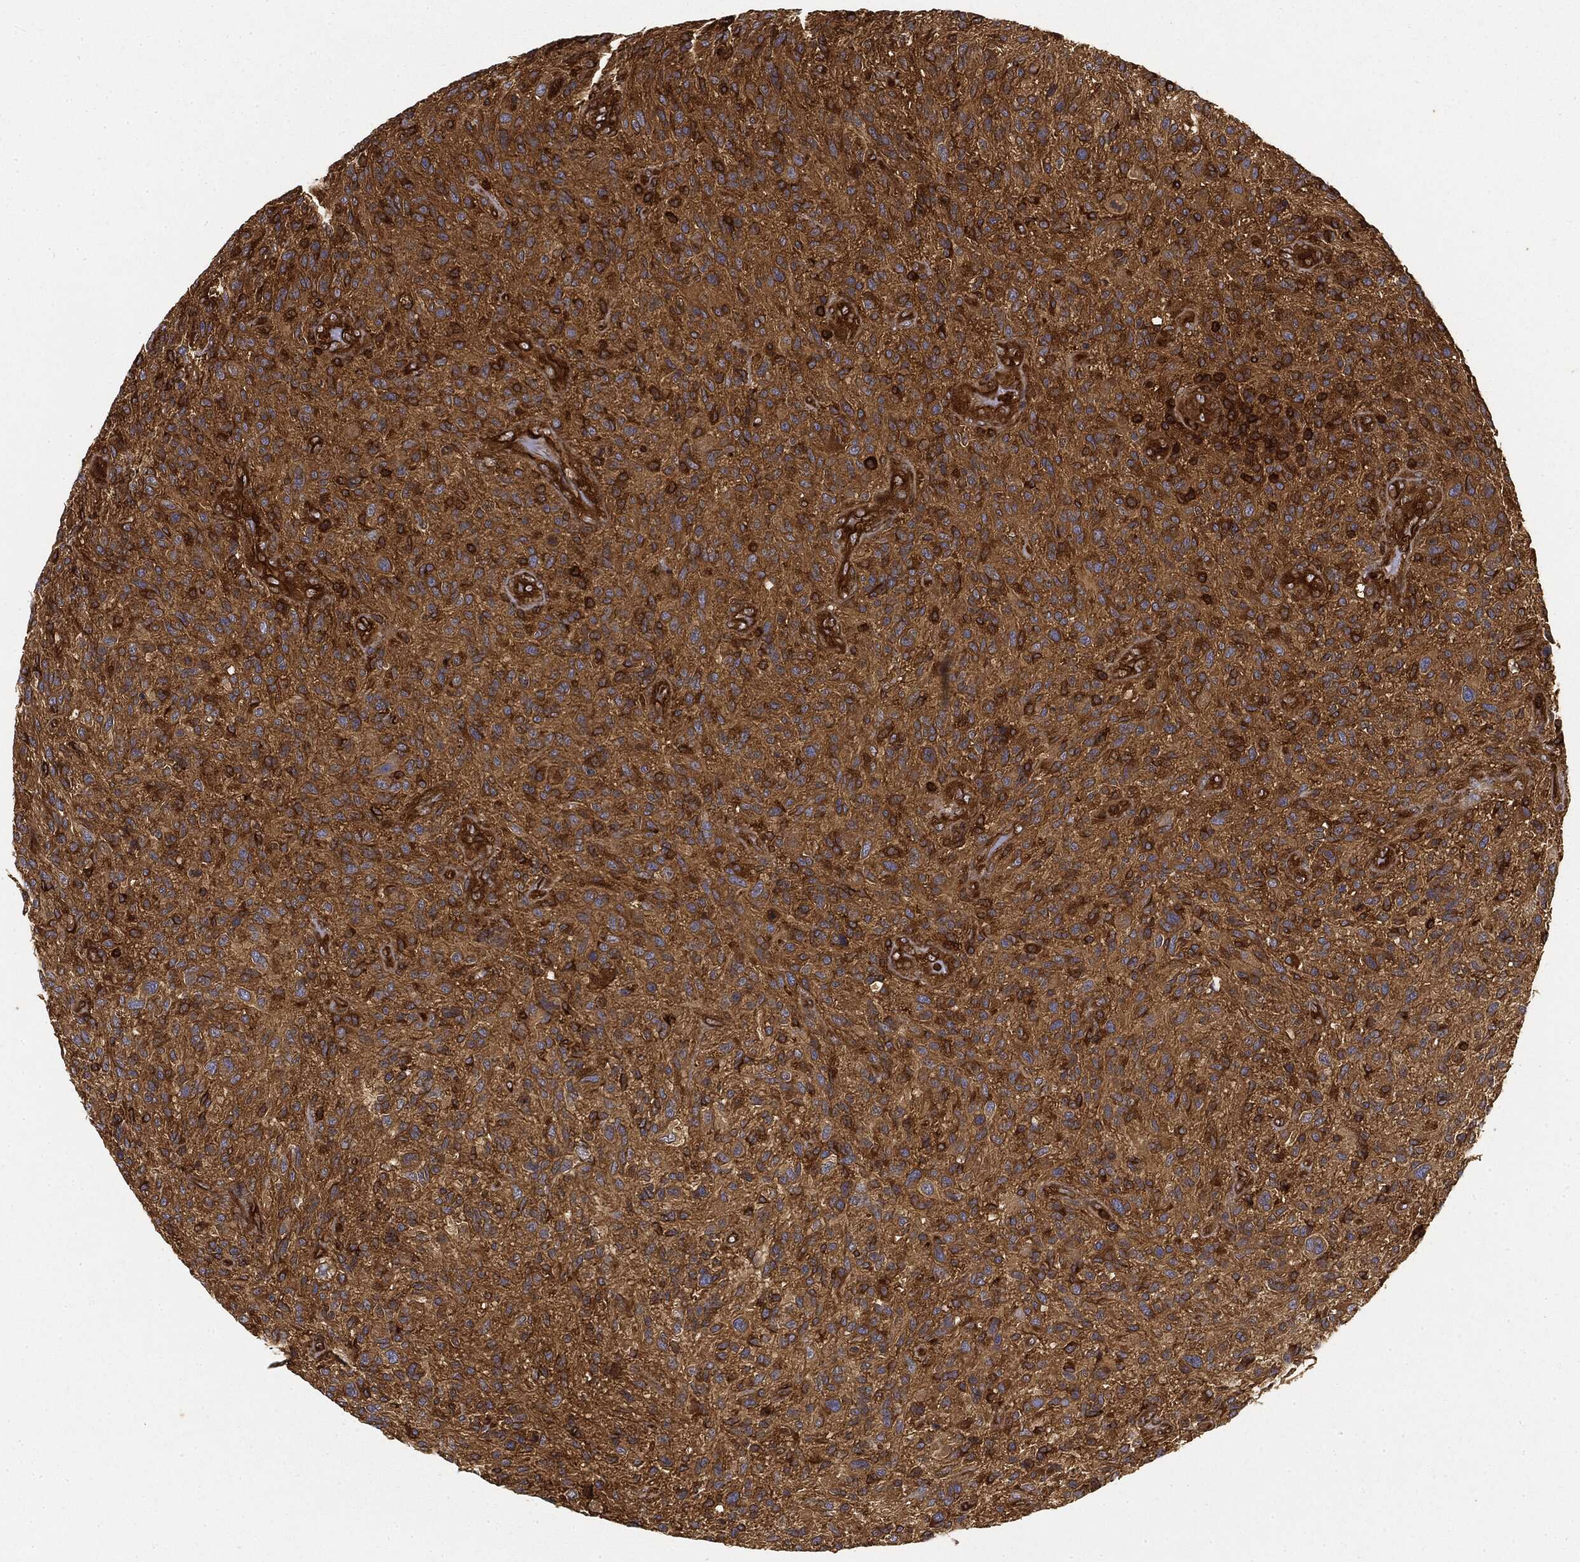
{"staining": {"intensity": "strong", "quantity": "<25%", "location": "cytoplasmic/membranous"}, "tissue": "glioma", "cell_type": "Tumor cells", "image_type": "cancer", "snomed": [{"axis": "morphology", "description": "Glioma, malignant, High grade"}, {"axis": "topography", "description": "Brain"}], "caption": "A high-resolution histopathology image shows immunohistochemistry (IHC) staining of malignant high-grade glioma, which demonstrates strong cytoplasmic/membranous expression in about <25% of tumor cells.", "gene": "WDR1", "patient": {"sex": "male", "age": 47}}